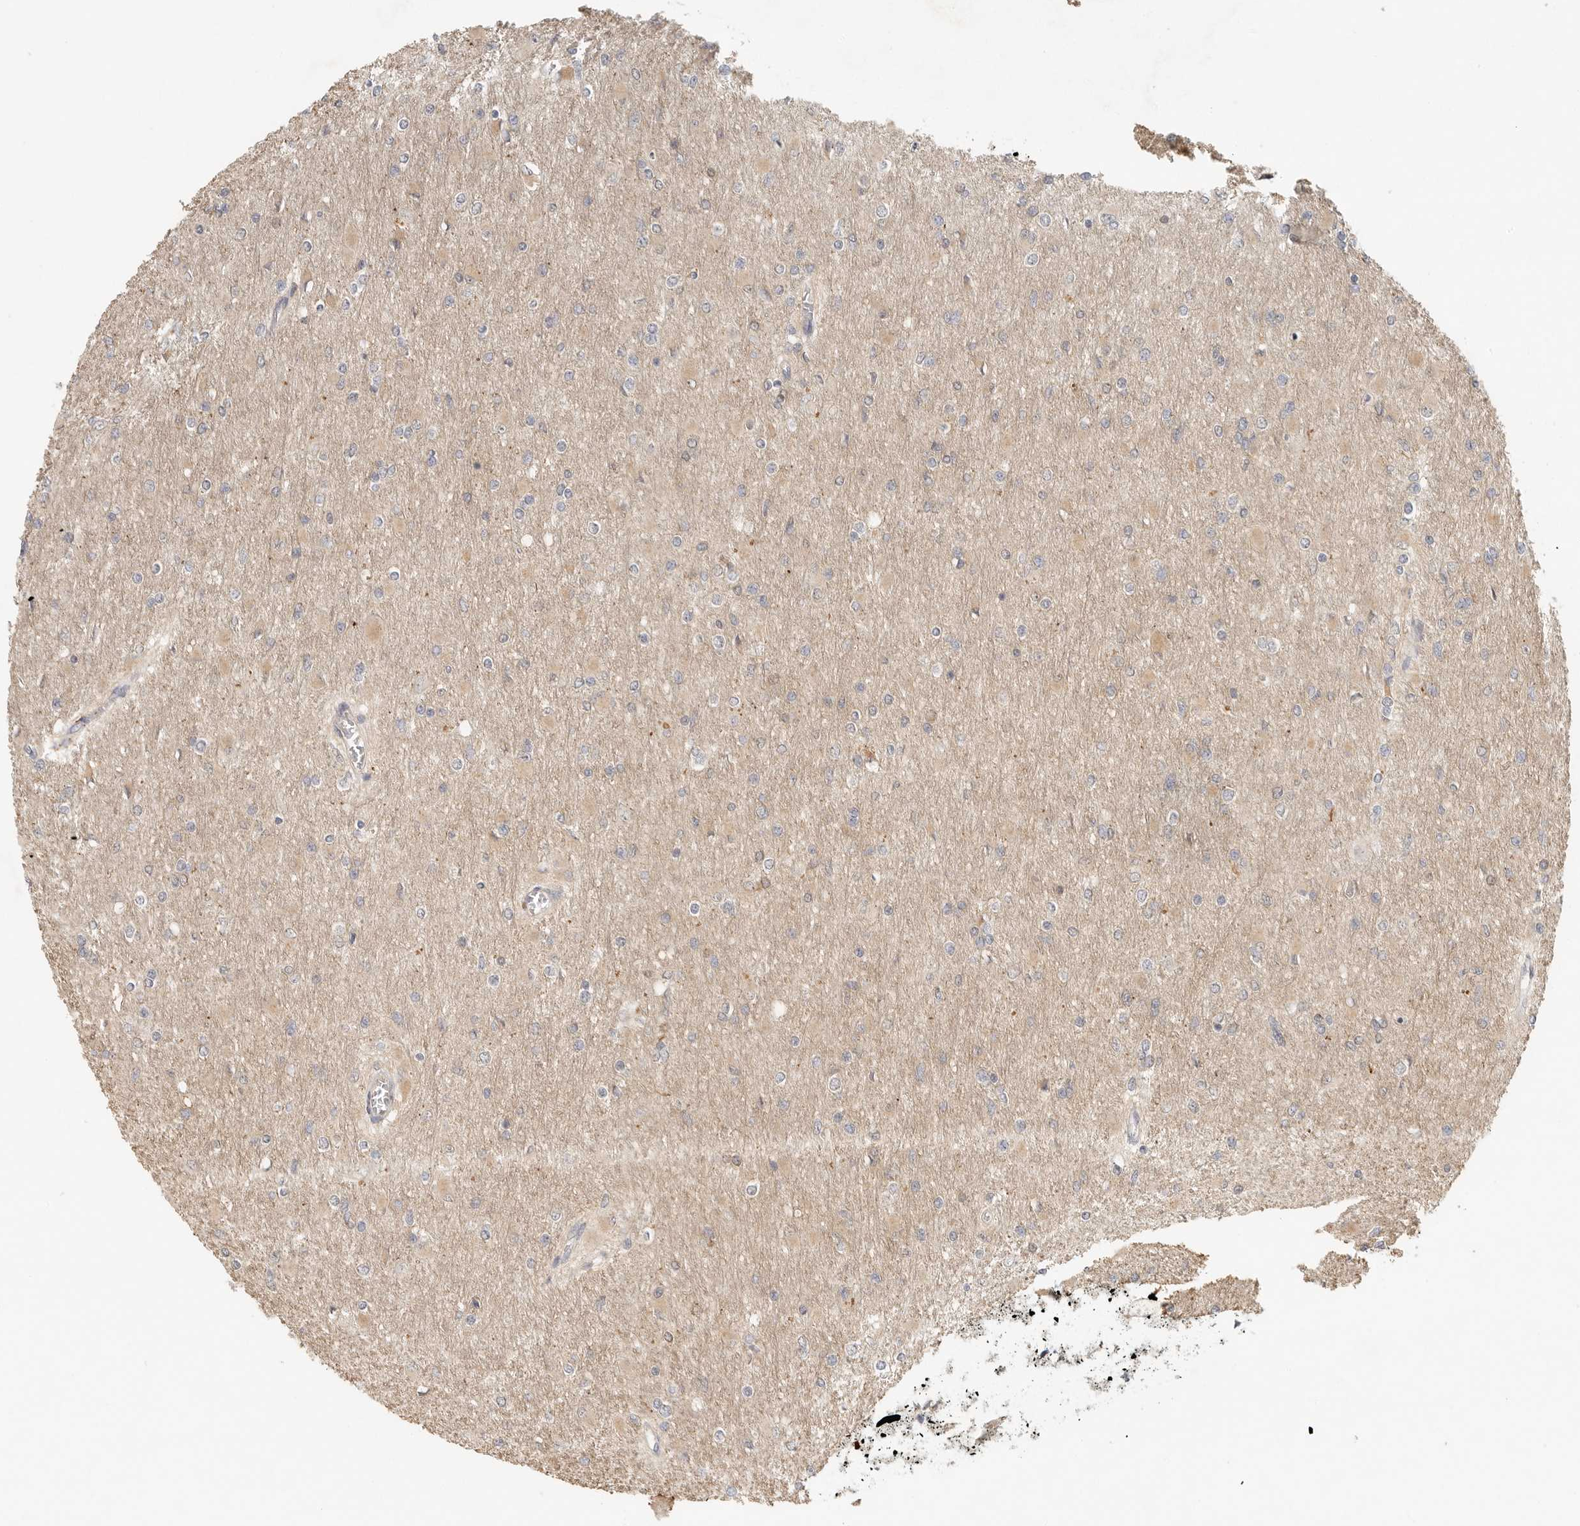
{"staining": {"intensity": "negative", "quantity": "none", "location": "none"}, "tissue": "glioma", "cell_type": "Tumor cells", "image_type": "cancer", "snomed": [{"axis": "morphology", "description": "Glioma, malignant, High grade"}, {"axis": "topography", "description": "Cerebral cortex"}], "caption": "Photomicrograph shows no protein positivity in tumor cells of malignant high-grade glioma tissue.", "gene": "HDAC6", "patient": {"sex": "female", "age": 36}}